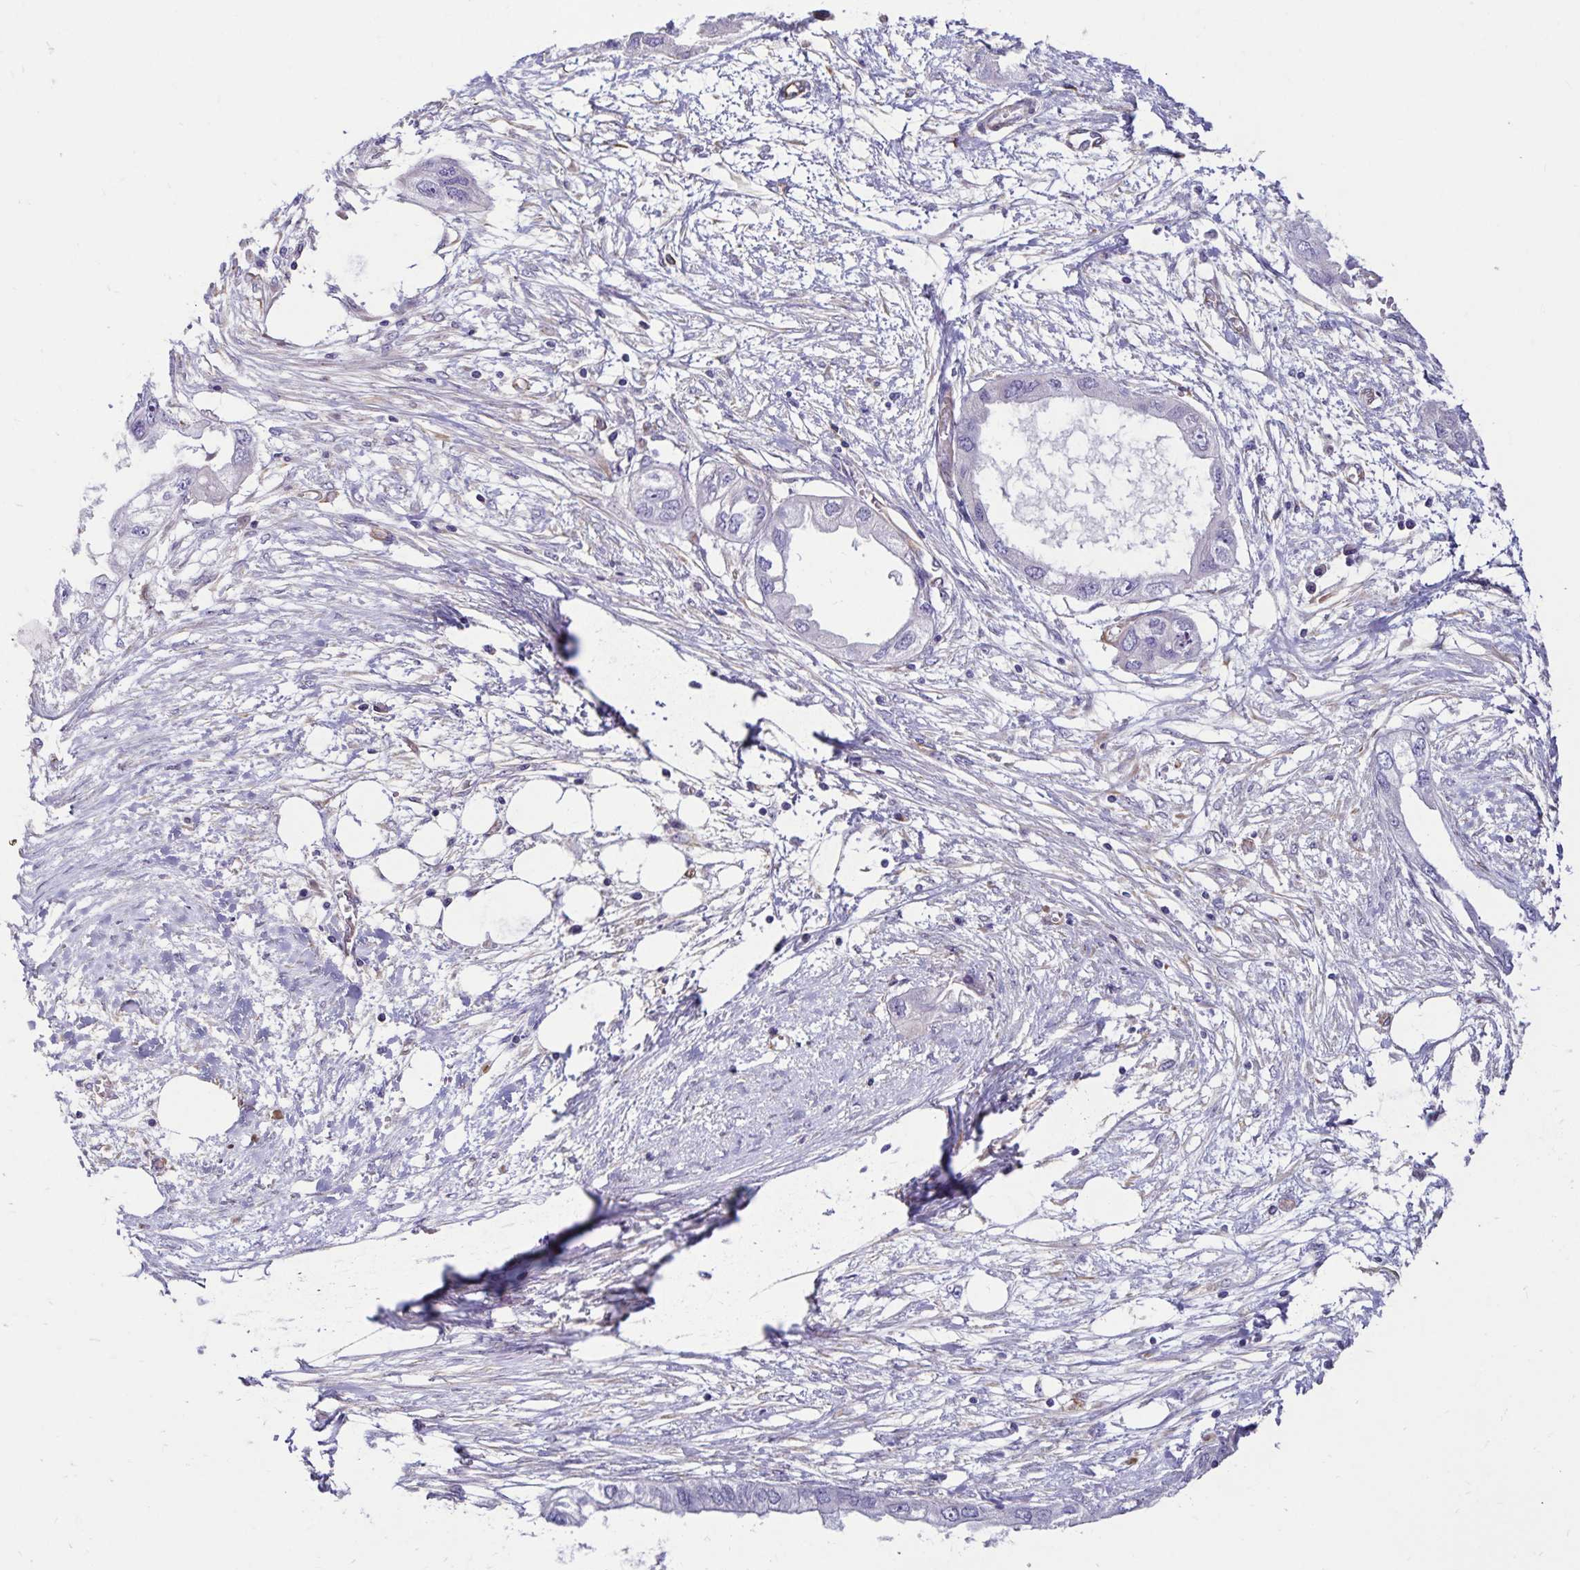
{"staining": {"intensity": "negative", "quantity": "none", "location": "none"}, "tissue": "endometrial cancer", "cell_type": "Tumor cells", "image_type": "cancer", "snomed": [{"axis": "morphology", "description": "Adenocarcinoma, NOS"}, {"axis": "morphology", "description": "Adenocarcinoma, metastatic, NOS"}, {"axis": "topography", "description": "Adipose tissue"}, {"axis": "topography", "description": "Endometrium"}], "caption": "Metastatic adenocarcinoma (endometrial) was stained to show a protein in brown. There is no significant expression in tumor cells.", "gene": "TRPV6", "patient": {"sex": "female", "age": 67}}